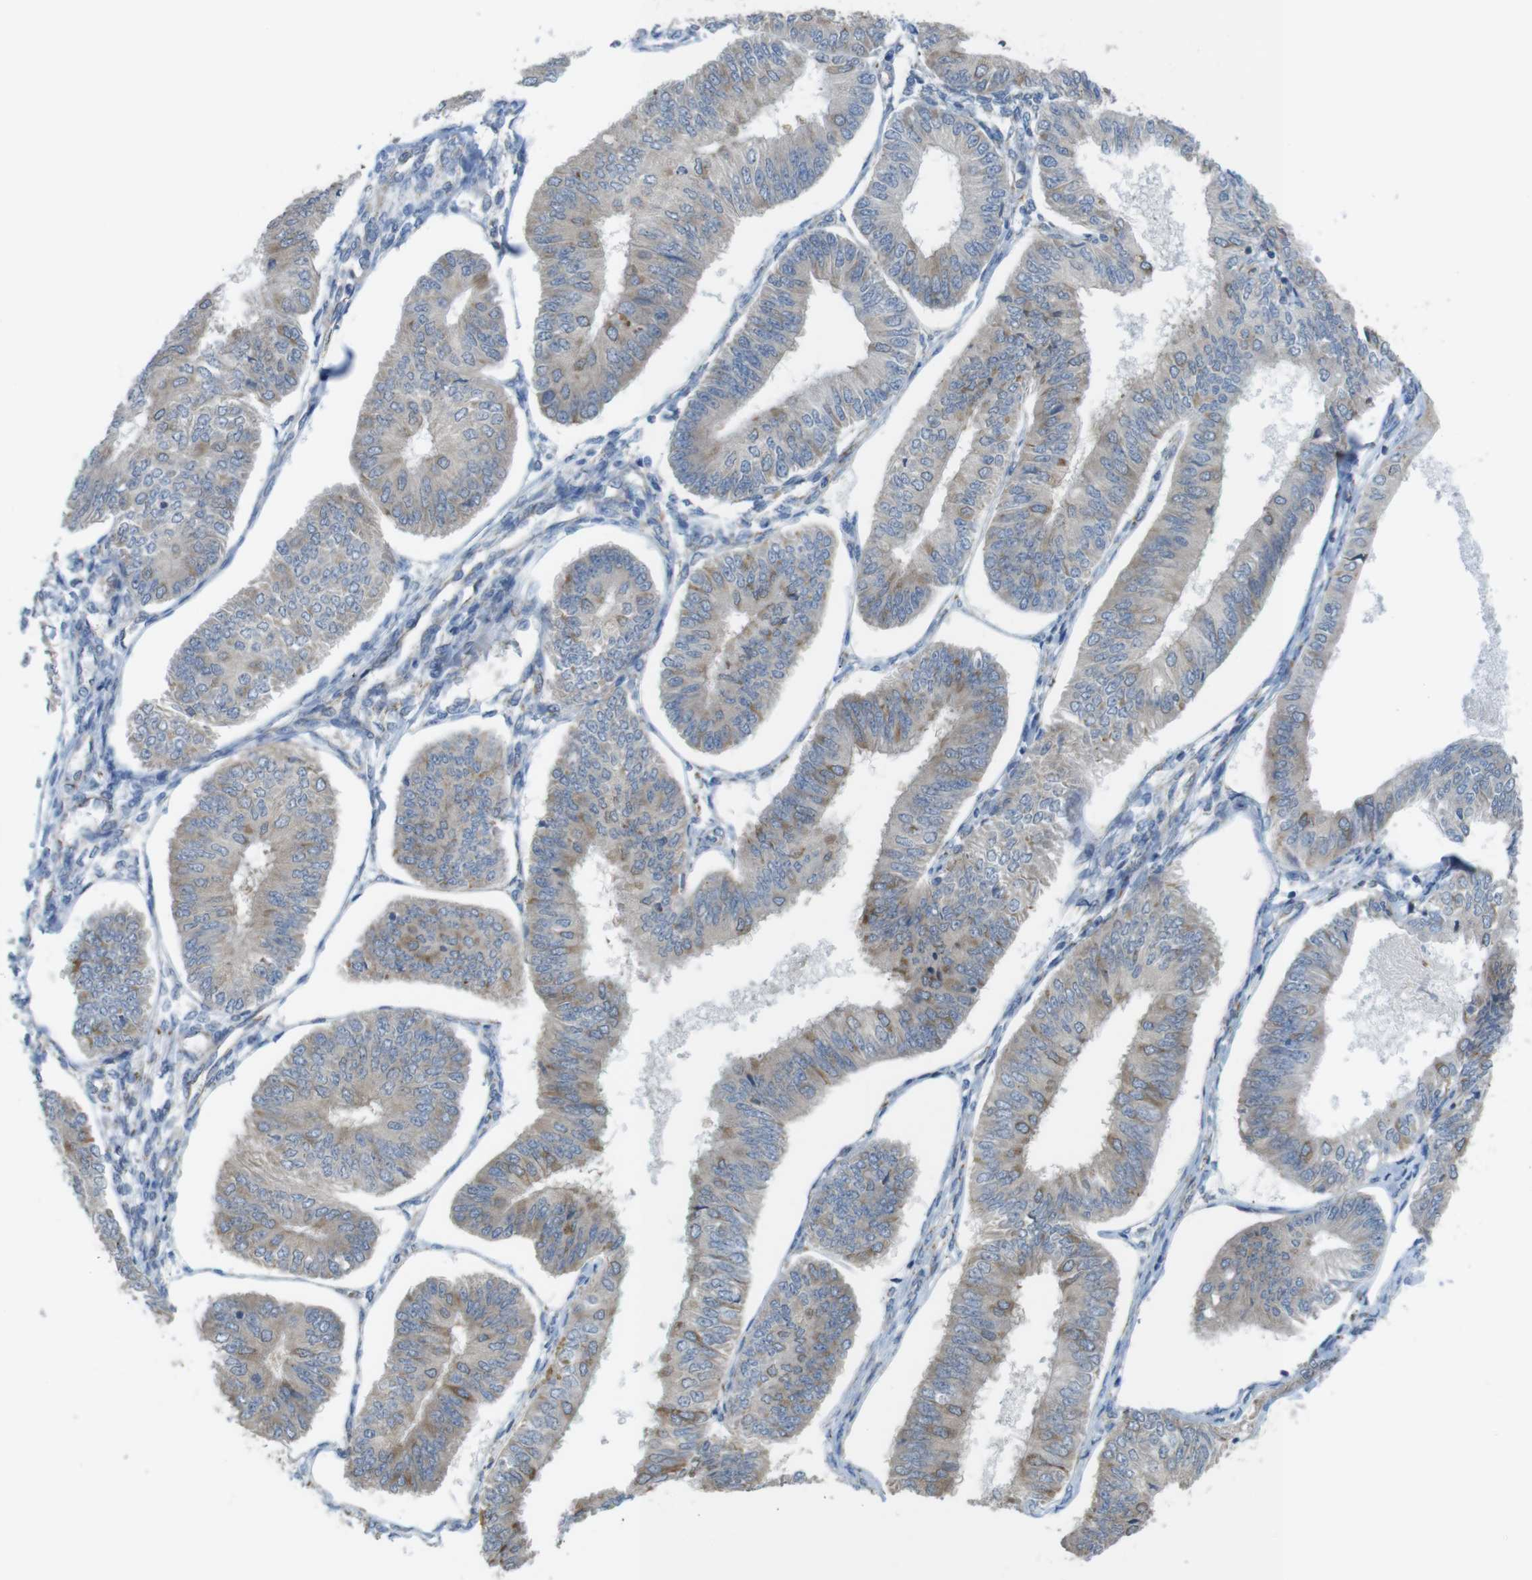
{"staining": {"intensity": "weak", "quantity": ">75%", "location": "cytoplasmic/membranous"}, "tissue": "endometrial cancer", "cell_type": "Tumor cells", "image_type": "cancer", "snomed": [{"axis": "morphology", "description": "Adenocarcinoma, NOS"}, {"axis": "topography", "description": "Endometrium"}], "caption": "Endometrial cancer (adenocarcinoma) tissue displays weak cytoplasmic/membranous expression in approximately >75% of tumor cells, visualized by immunohistochemistry.", "gene": "GRIK2", "patient": {"sex": "female", "age": 58}}